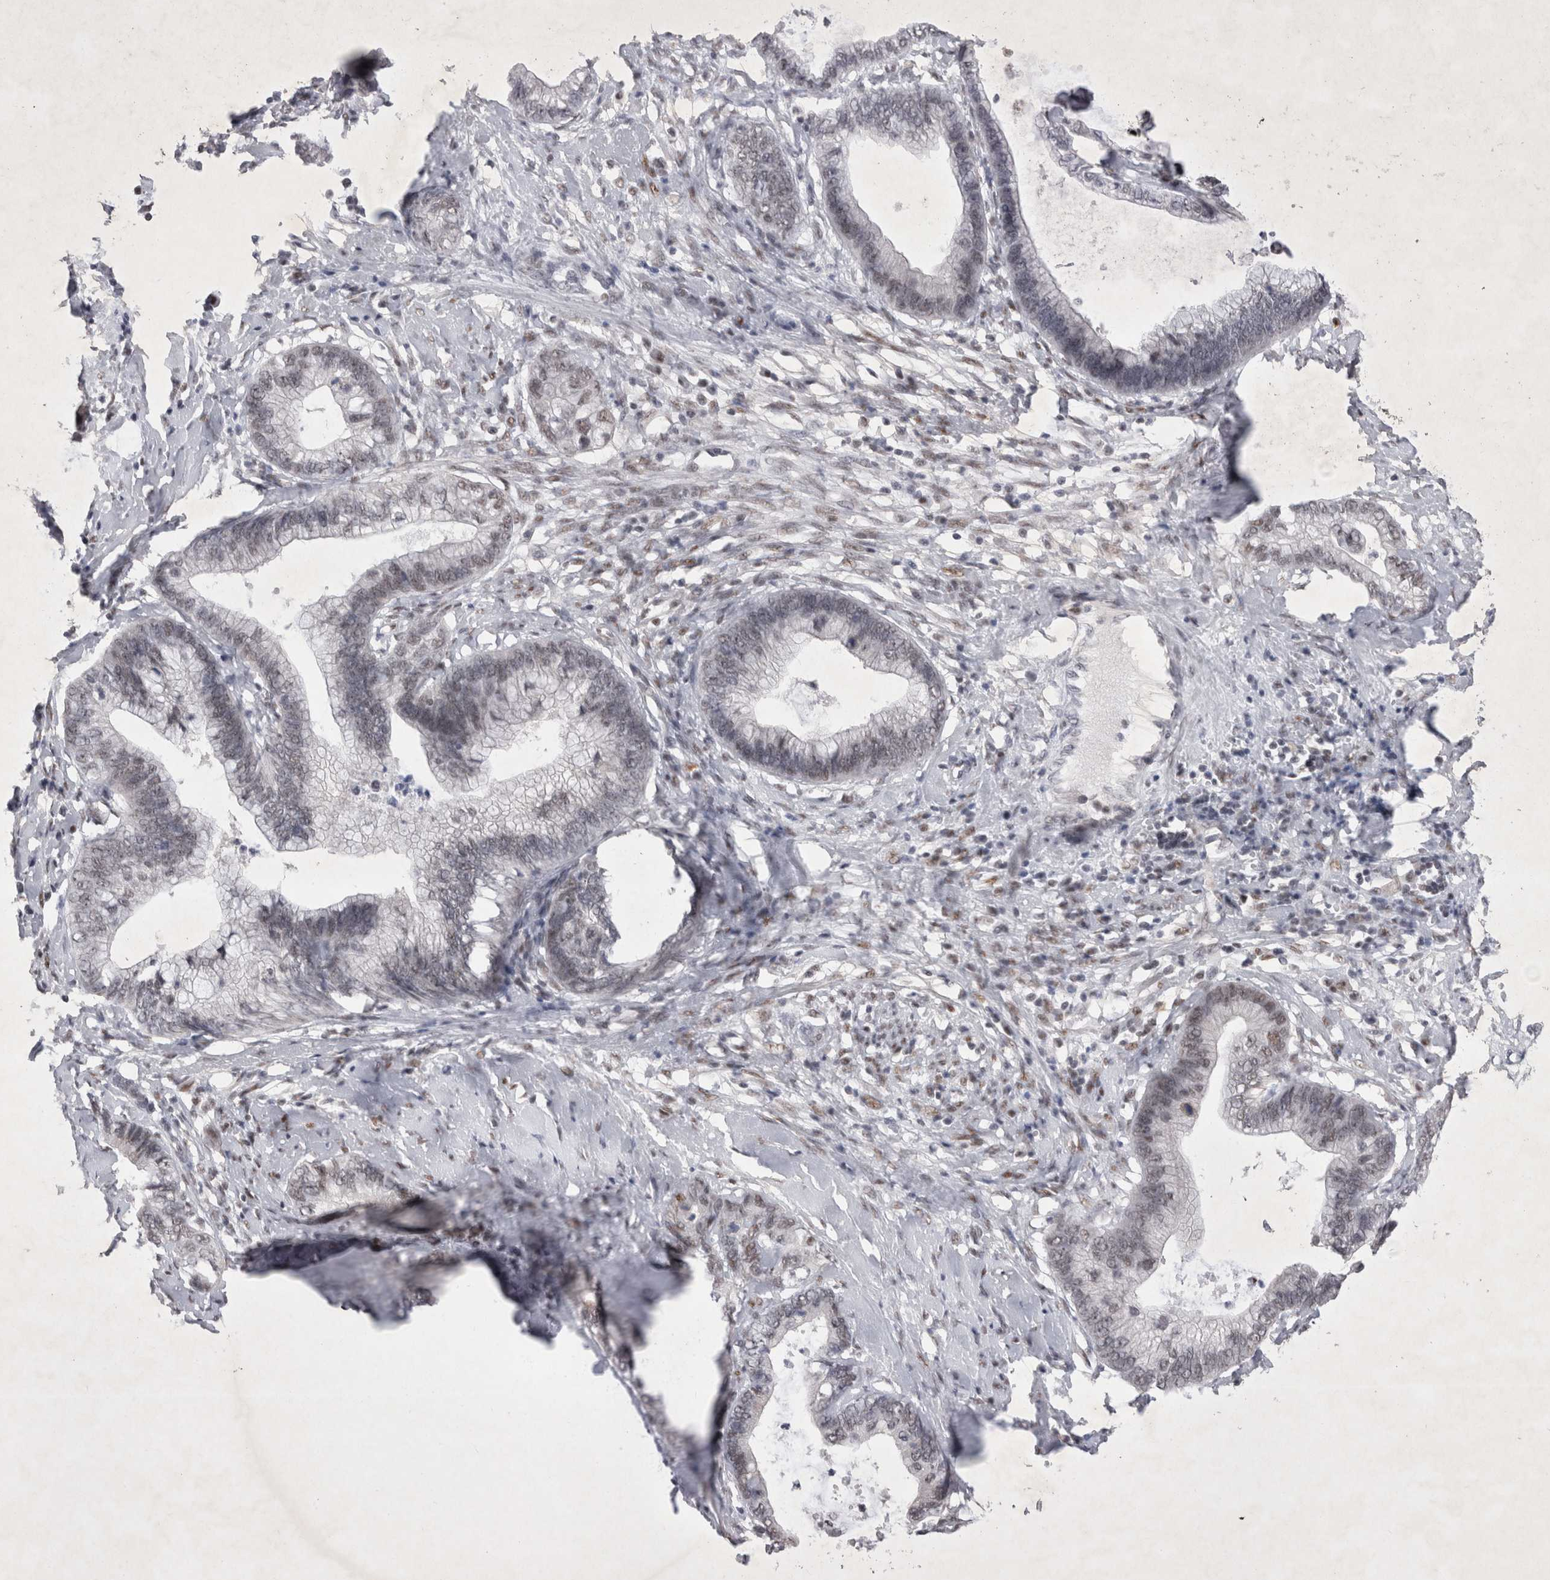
{"staining": {"intensity": "weak", "quantity": "25%-75%", "location": "nuclear"}, "tissue": "cervical cancer", "cell_type": "Tumor cells", "image_type": "cancer", "snomed": [{"axis": "morphology", "description": "Adenocarcinoma, NOS"}, {"axis": "topography", "description": "Cervix"}], "caption": "Adenocarcinoma (cervical) stained for a protein exhibits weak nuclear positivity in tumor cells.", "gene": "RBM6", "patient": {"sex": "female", "age": 44}}